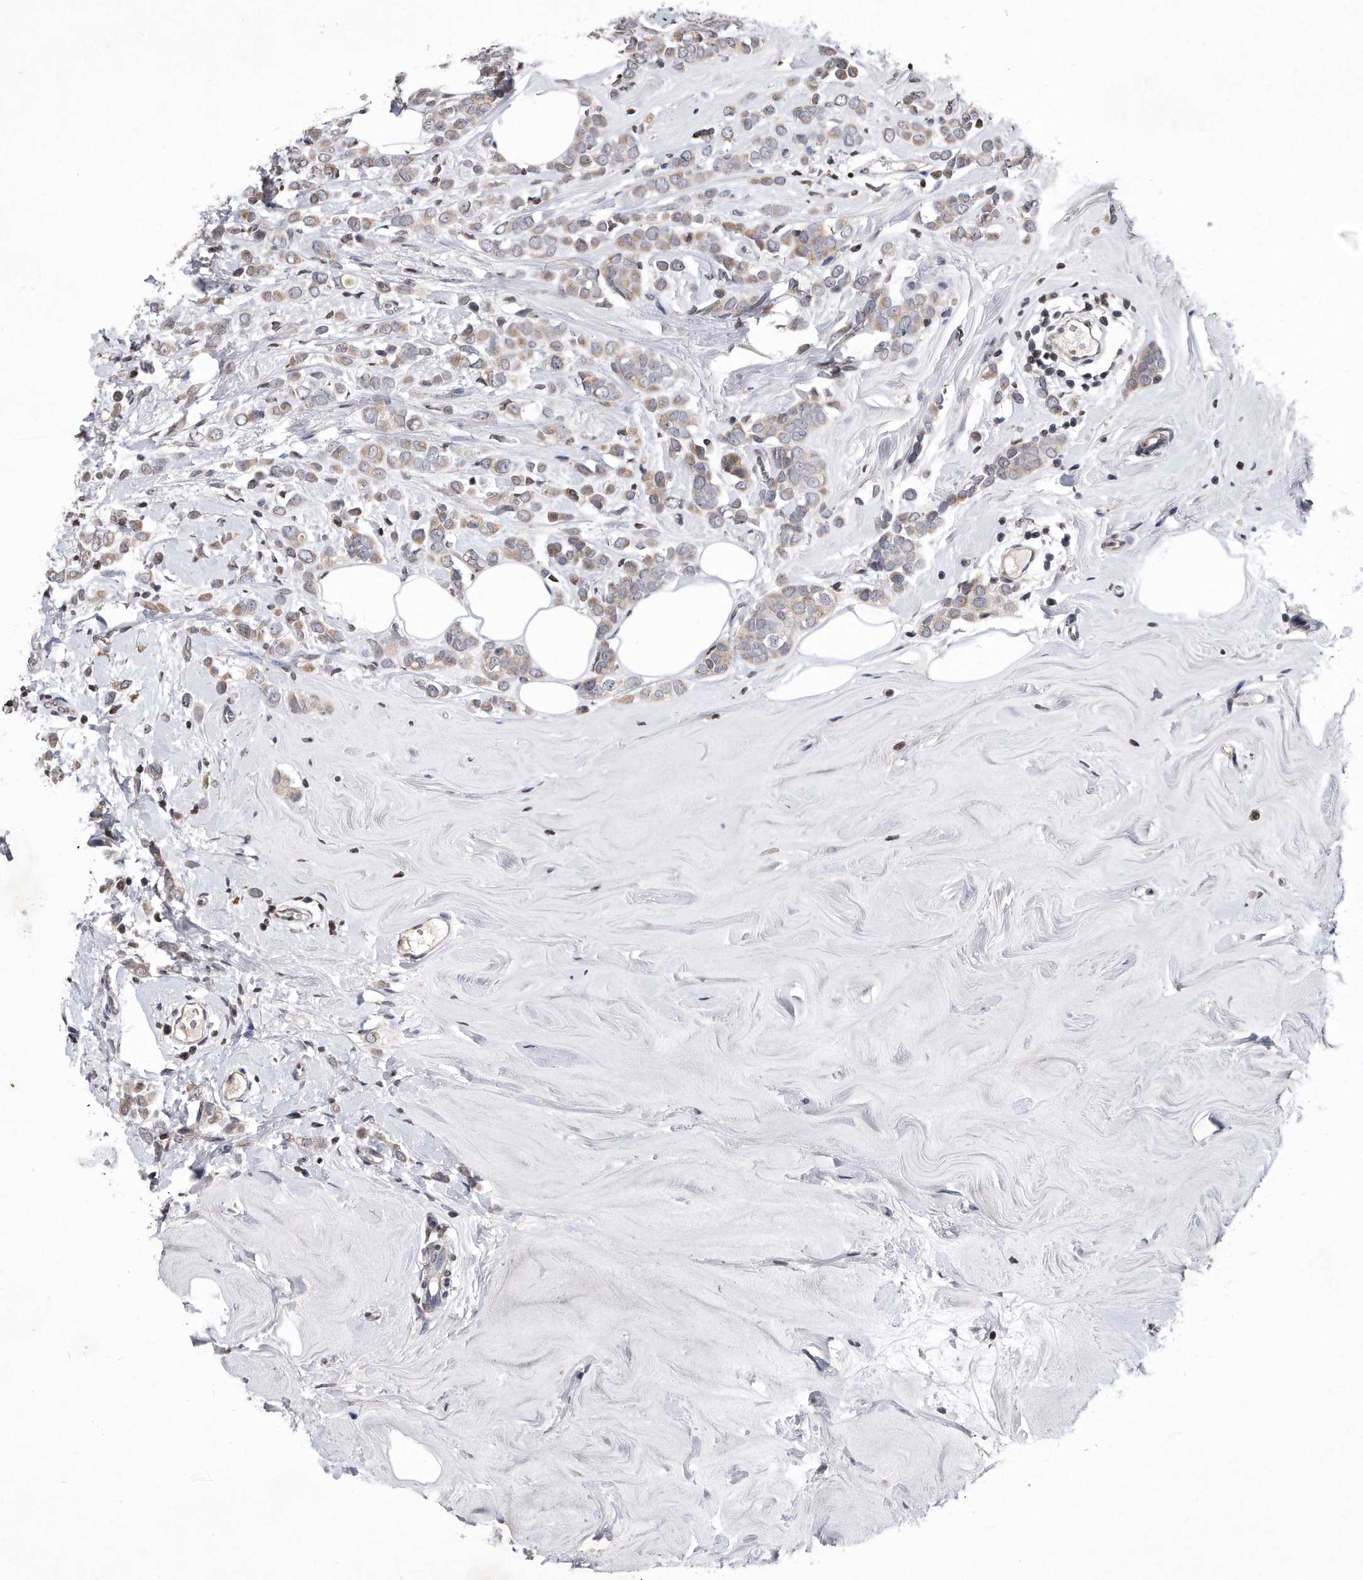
{"staining": {"intensity": "weak", "quantity": "25%-75%", "location": "cytoplasmic/membranous"}, "tissue": "breast cancer", "cell_type": "Tumor cells", "image_type": "cancer", "snomed": [{"axis": "morphology", "description": "Lobular carcinoma"}, {"axis": "topography", "description": "Breast"}], "caption": "Lobular carcinoma (breast) stained with a brown dye shows weak cytoplasmic/membranous positive expression in about 25%-75% of tumor cells.", "gene": "DAB1", "patient": {"sex": "female", "age": 47}}